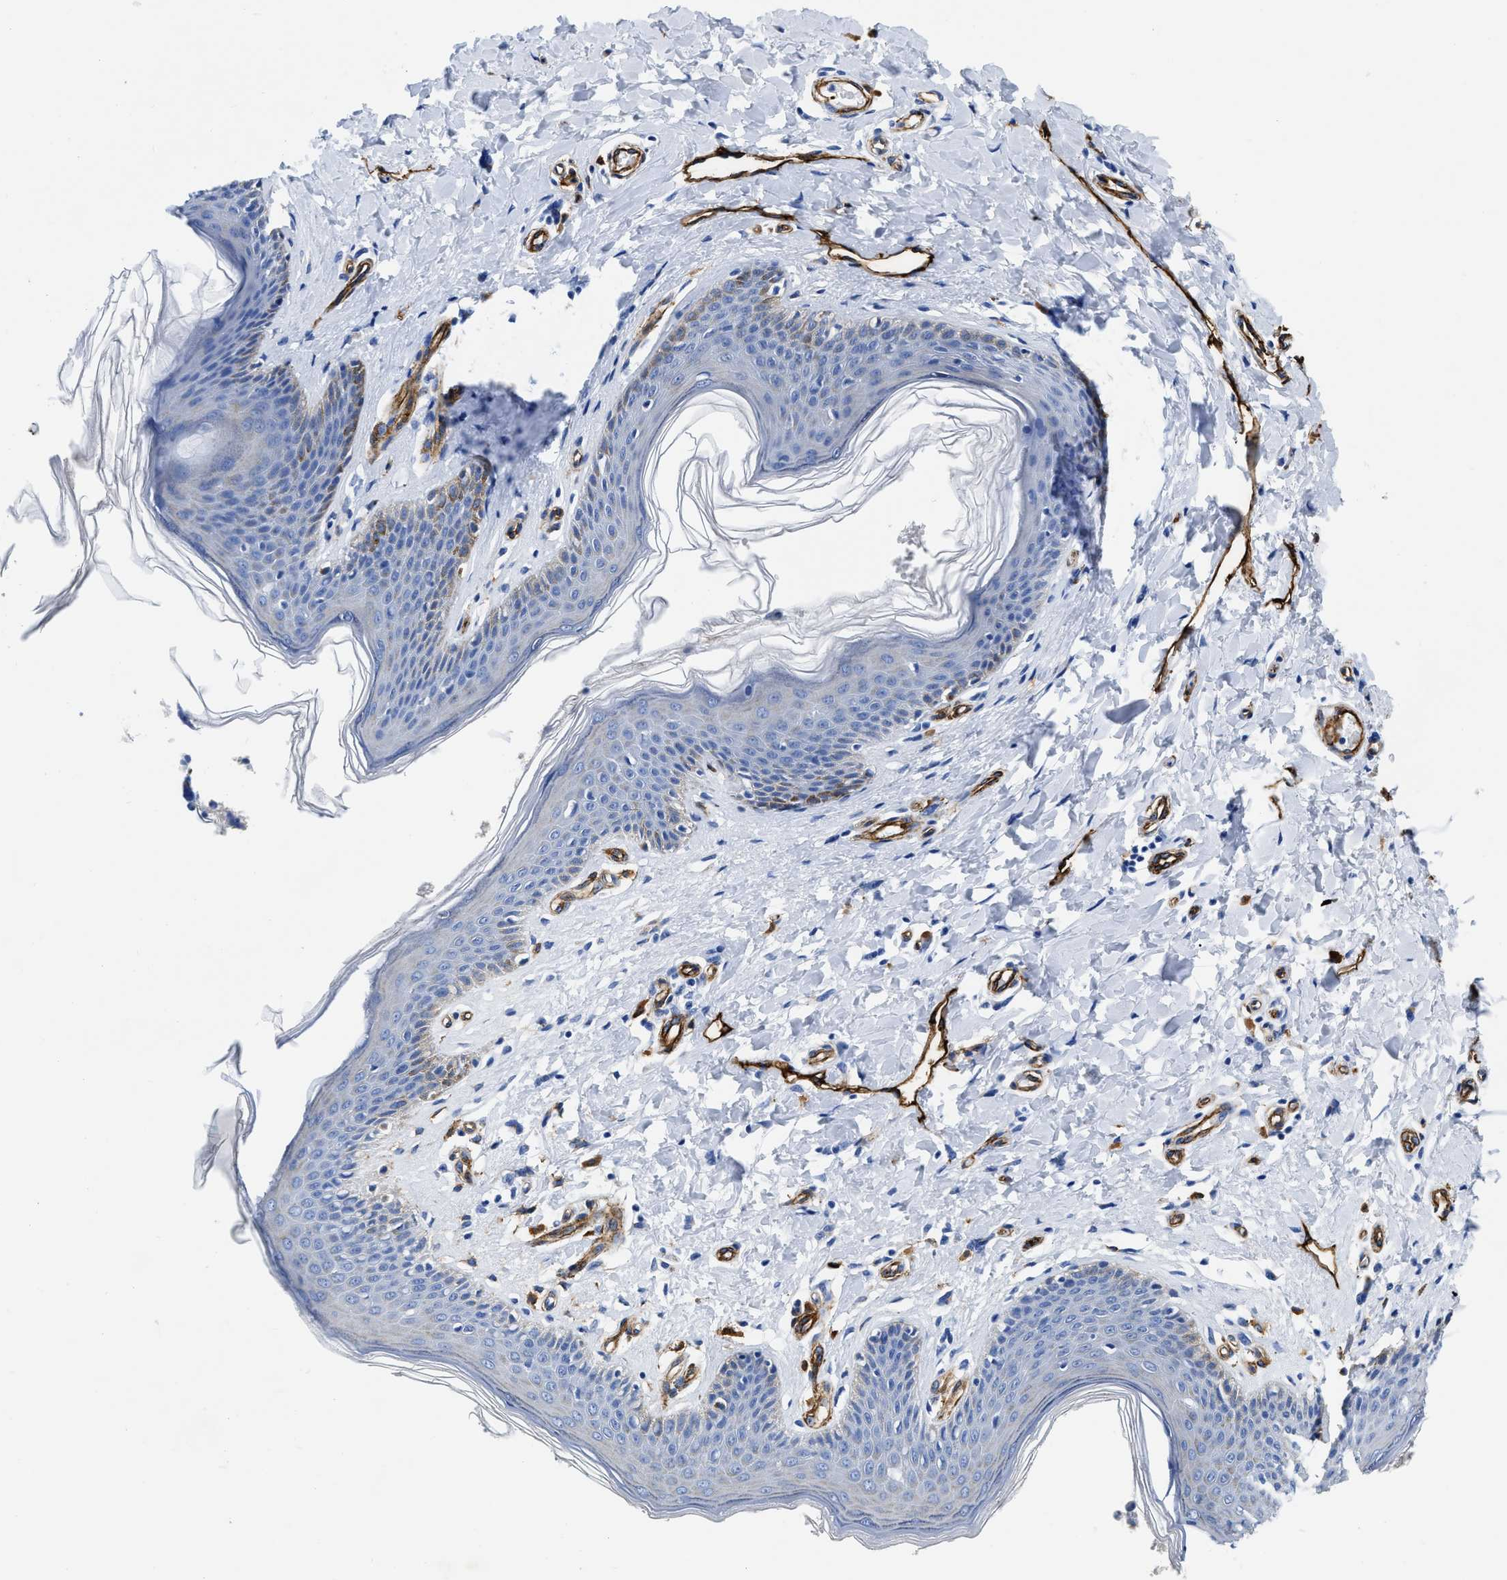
{"staining": {"intensity": "weak", "quantity": "<25%", "location": "cytoplasmic/membranous"}, "tissue": "skin", "cell_type": "Epidermal cells", "image_type": "normal", "snomed": [{"axis": "morphology", "description": "Normal tissue, NOS"}, {"axis": "topography", "description": "Vulva"}], "caption": "The image displays no significant expression in epidermal cells of skin.", "gene": "TVP23B", "patient": {"sex": "female", "age": 66}}